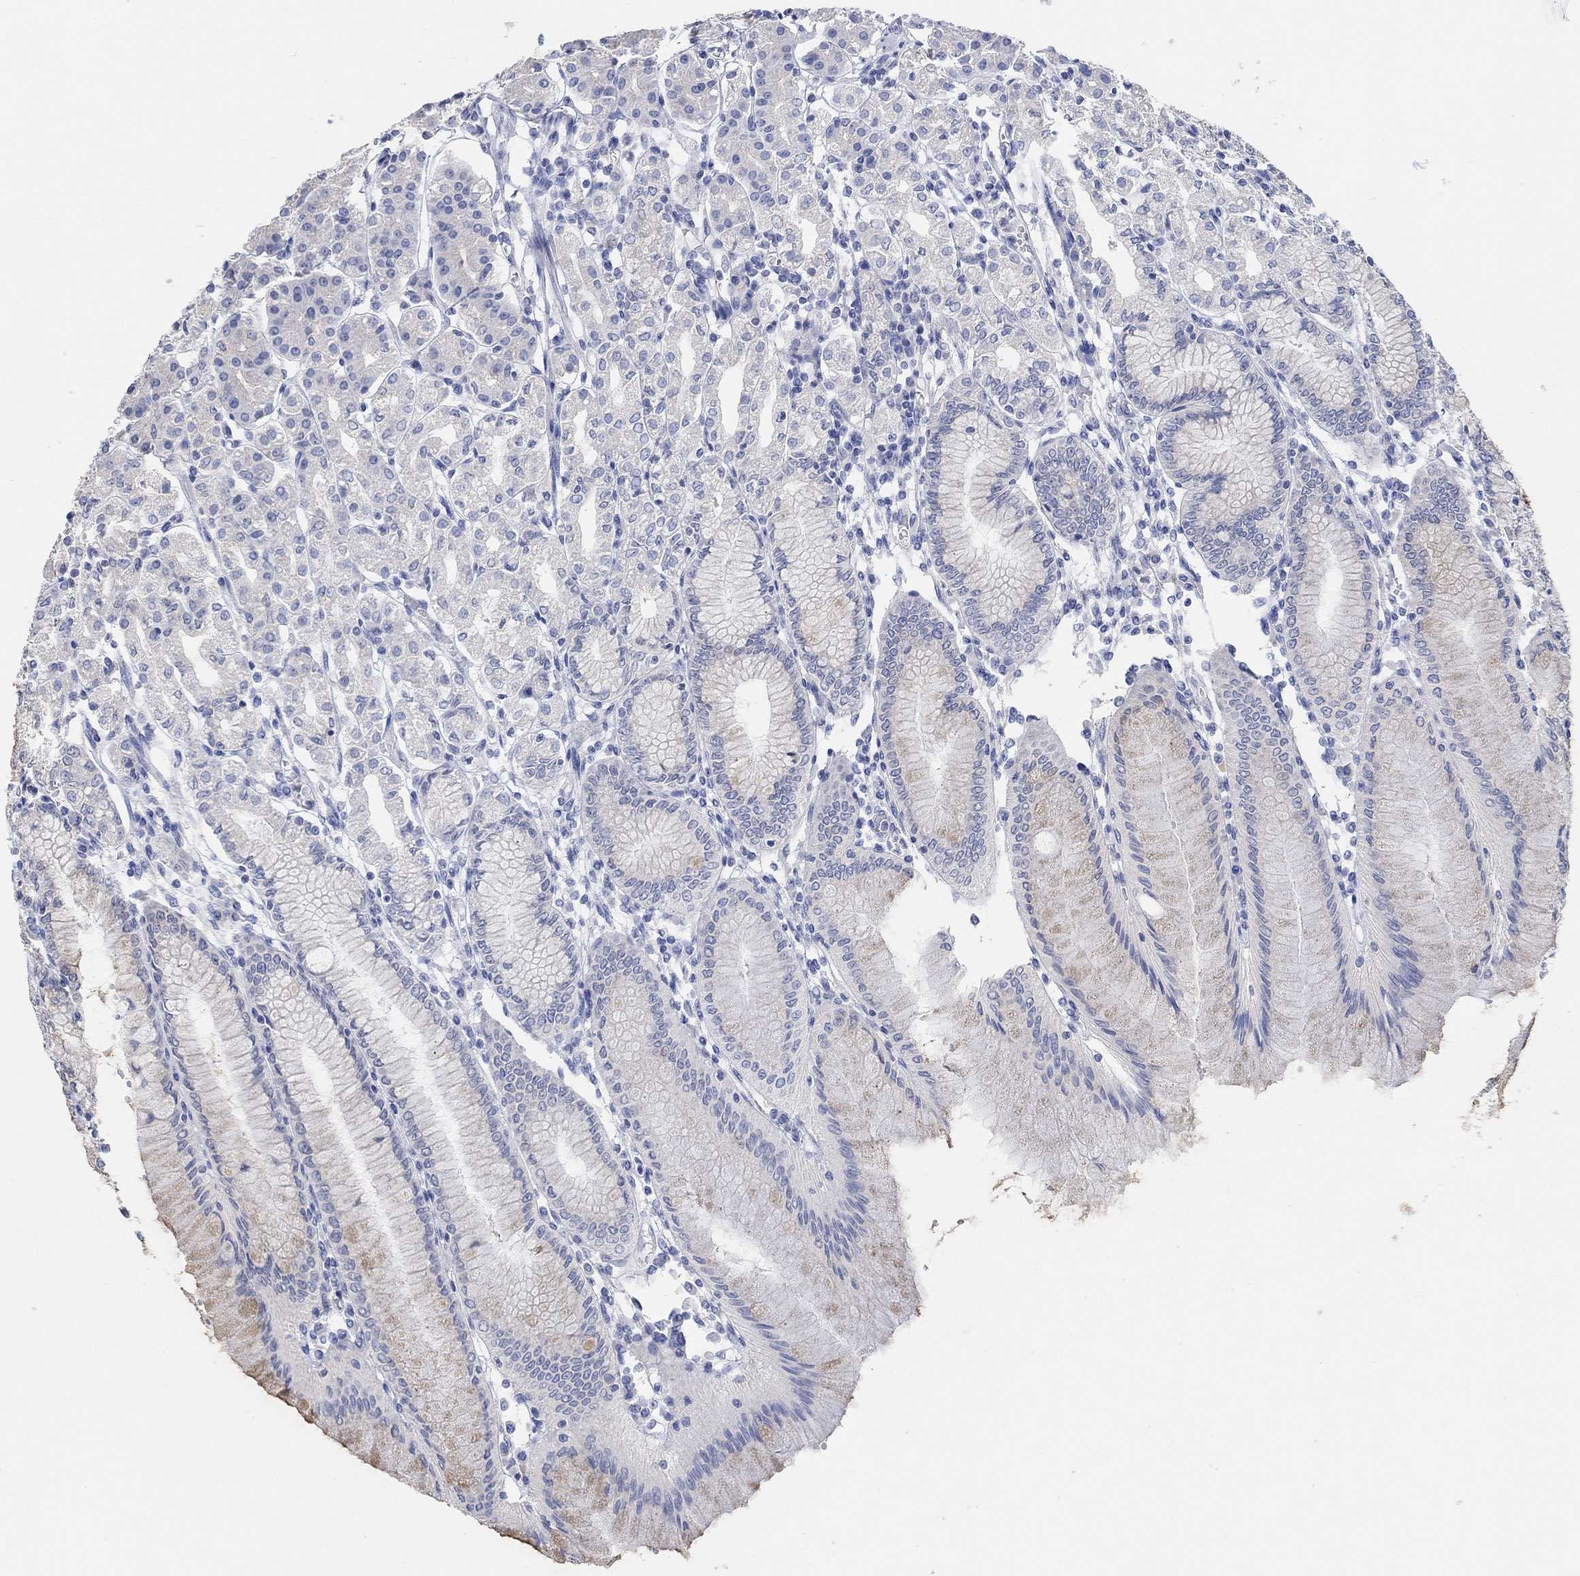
{"staining": {"intensity": "negative", "quantity": "none", "location": "none"}, "tissue": "stomach", "cell_type": "Glandular cells", "image_type": "normal", "snomed": [{"axis": "morphology", "description": "Normal tissue, NOS"}, {"axis": "topography", "description": "Skeletal muscle"}, {"axis": "topography", "description": "Stomach"}], "caption": "The histopathology image exhibits no staining of glandular cells in normal stomach.", "gene": "NLRP14", "patient": {"sex": "female", "age": 57}}